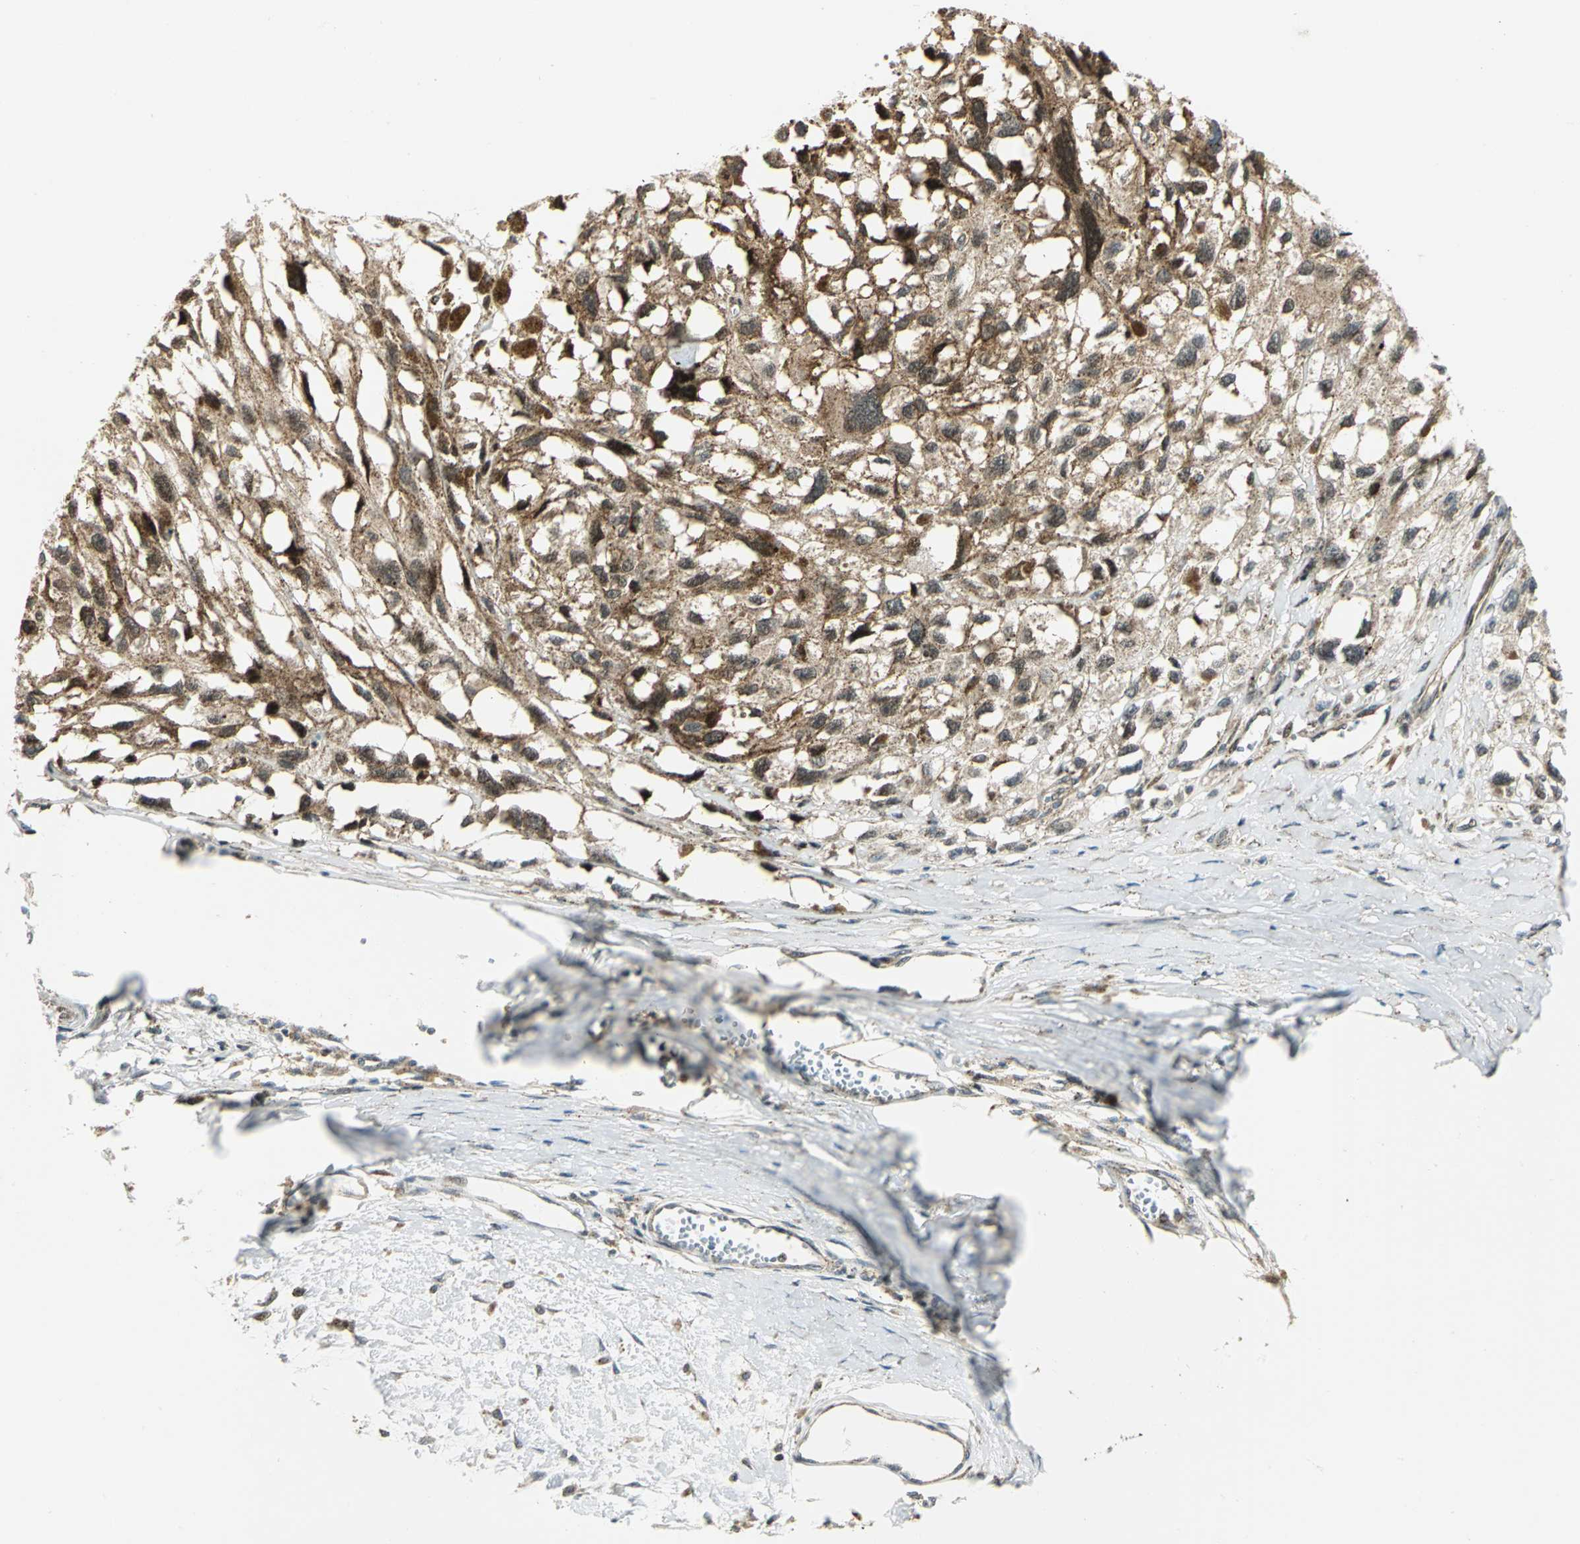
{"staining": {"intensity": "moderate", "quantity": ">75%", "location": "cytoplasmic/membranous"}, "tissue": "melanoma", "cell_type": "Tumor cells", "image_type": "cancer", "snomed": [{"axis": "morphology", "description": "Malignant melanoma, Metastatic site"}, {"axis": "topography", "description": "Lymph node"}], "caption": "Immunohistochemical staining of malignant melanoma (metastatic site) demonstrates medium levels of moderate cytoplasmic/membranous staining in approximately >75% of tumor cells.", "gene": "ATP6V1A", "patient": {"sex": "male", "age": 59}}